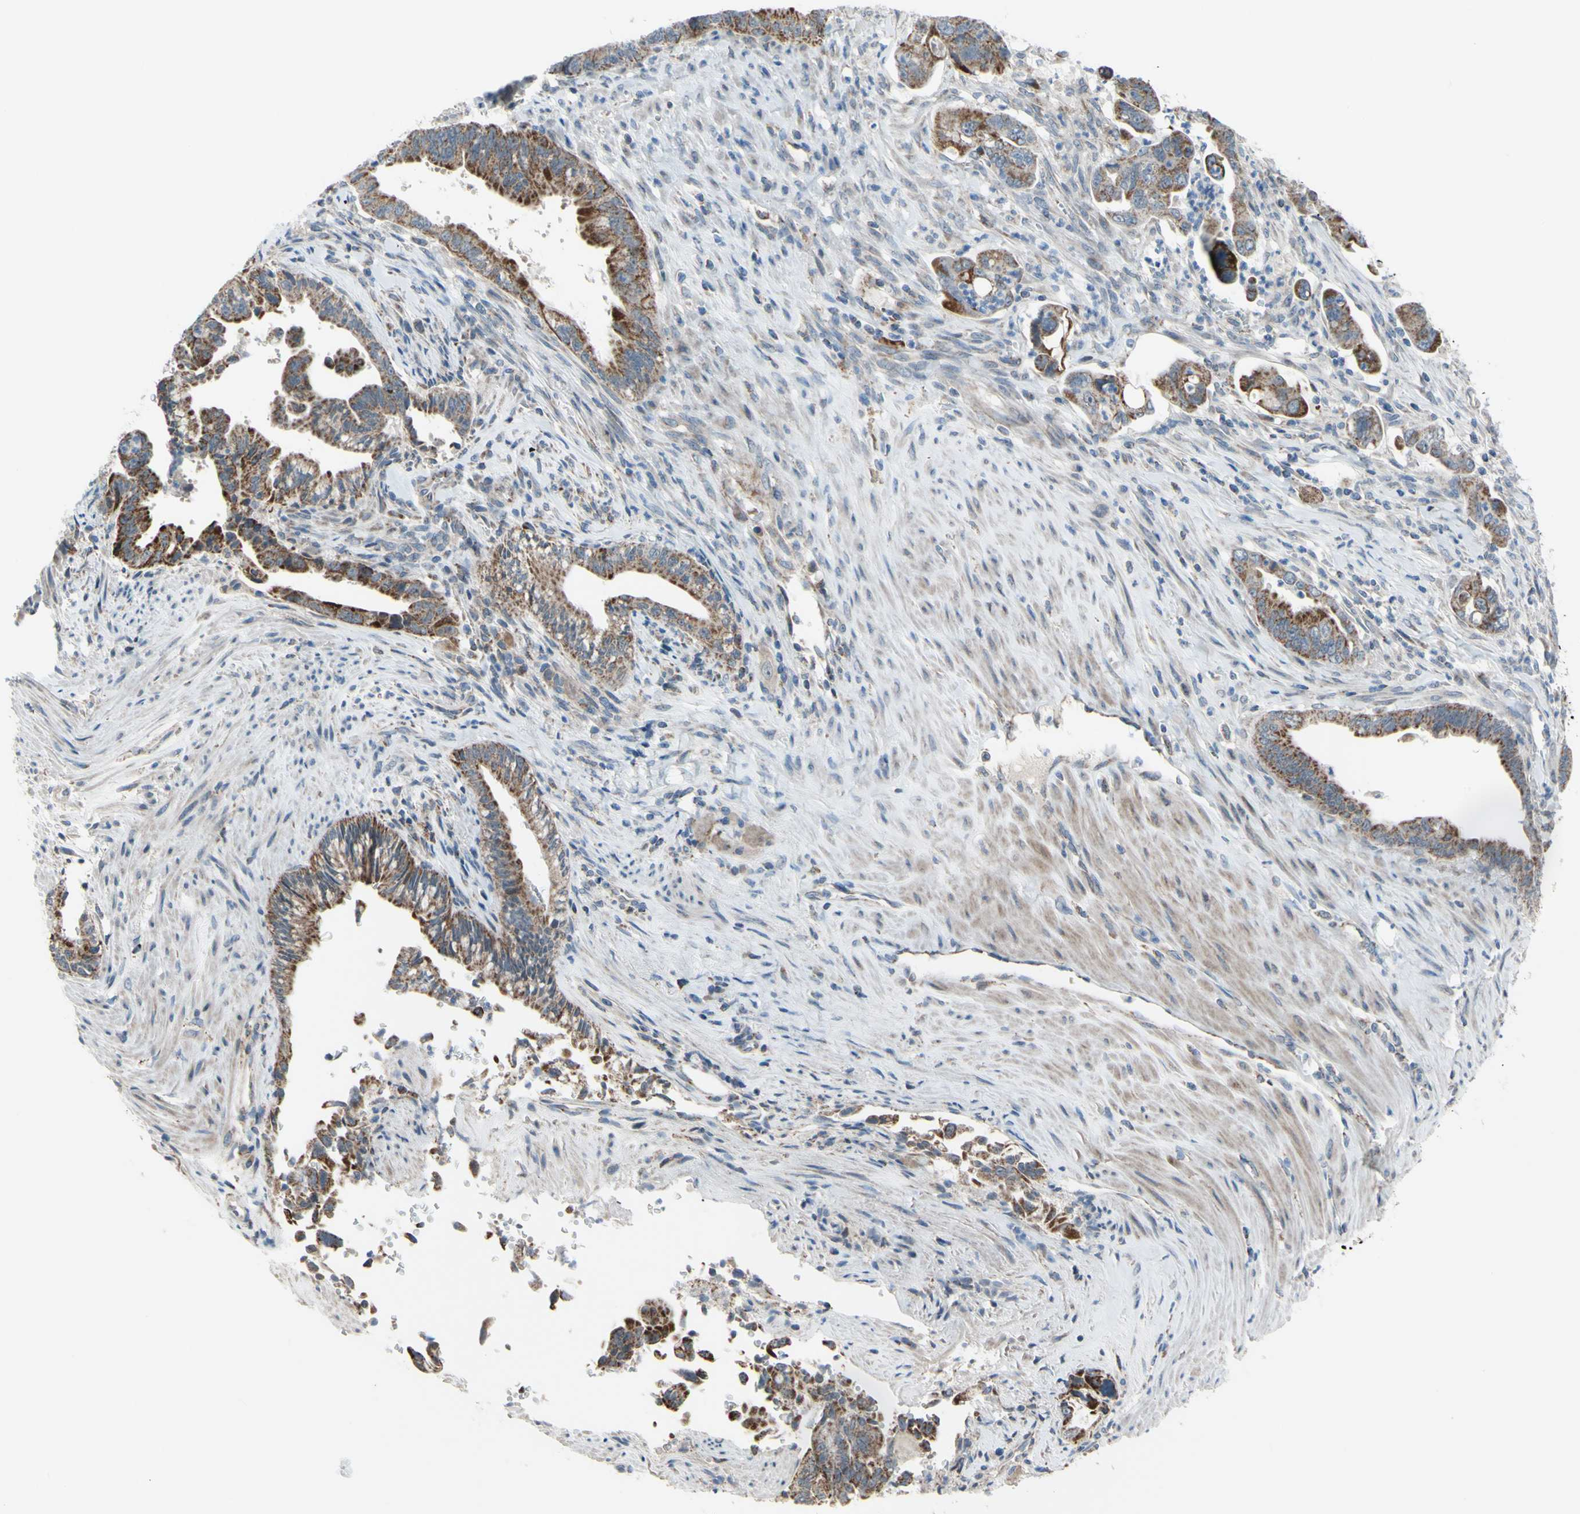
{"staining": {"intensity": "moderate", "quantity": "25%-75%", "location": "cytoplasmic/membranous"}, "tissue": "pancreatic cancer", "cell_type": "Tumor cells", "image_type": "cancer", "snomed": [{"axis": "morphology", "description": "Adenocarcinoma, NOS"}, {"axis": "topography", "description": "Pancreas"}], "caption": "Tumor cells show medium levels of moderate cytoplasmic/membranous staining in approximately 25%-75% of cells in human pancreatic cancer (adenocarcinoma). Immunohistochemistry stains the protein of interest in brown and the nuclei are stained blue.", "gene": "GLT8D1", "patient": {"sex": "male", "age": 70}}